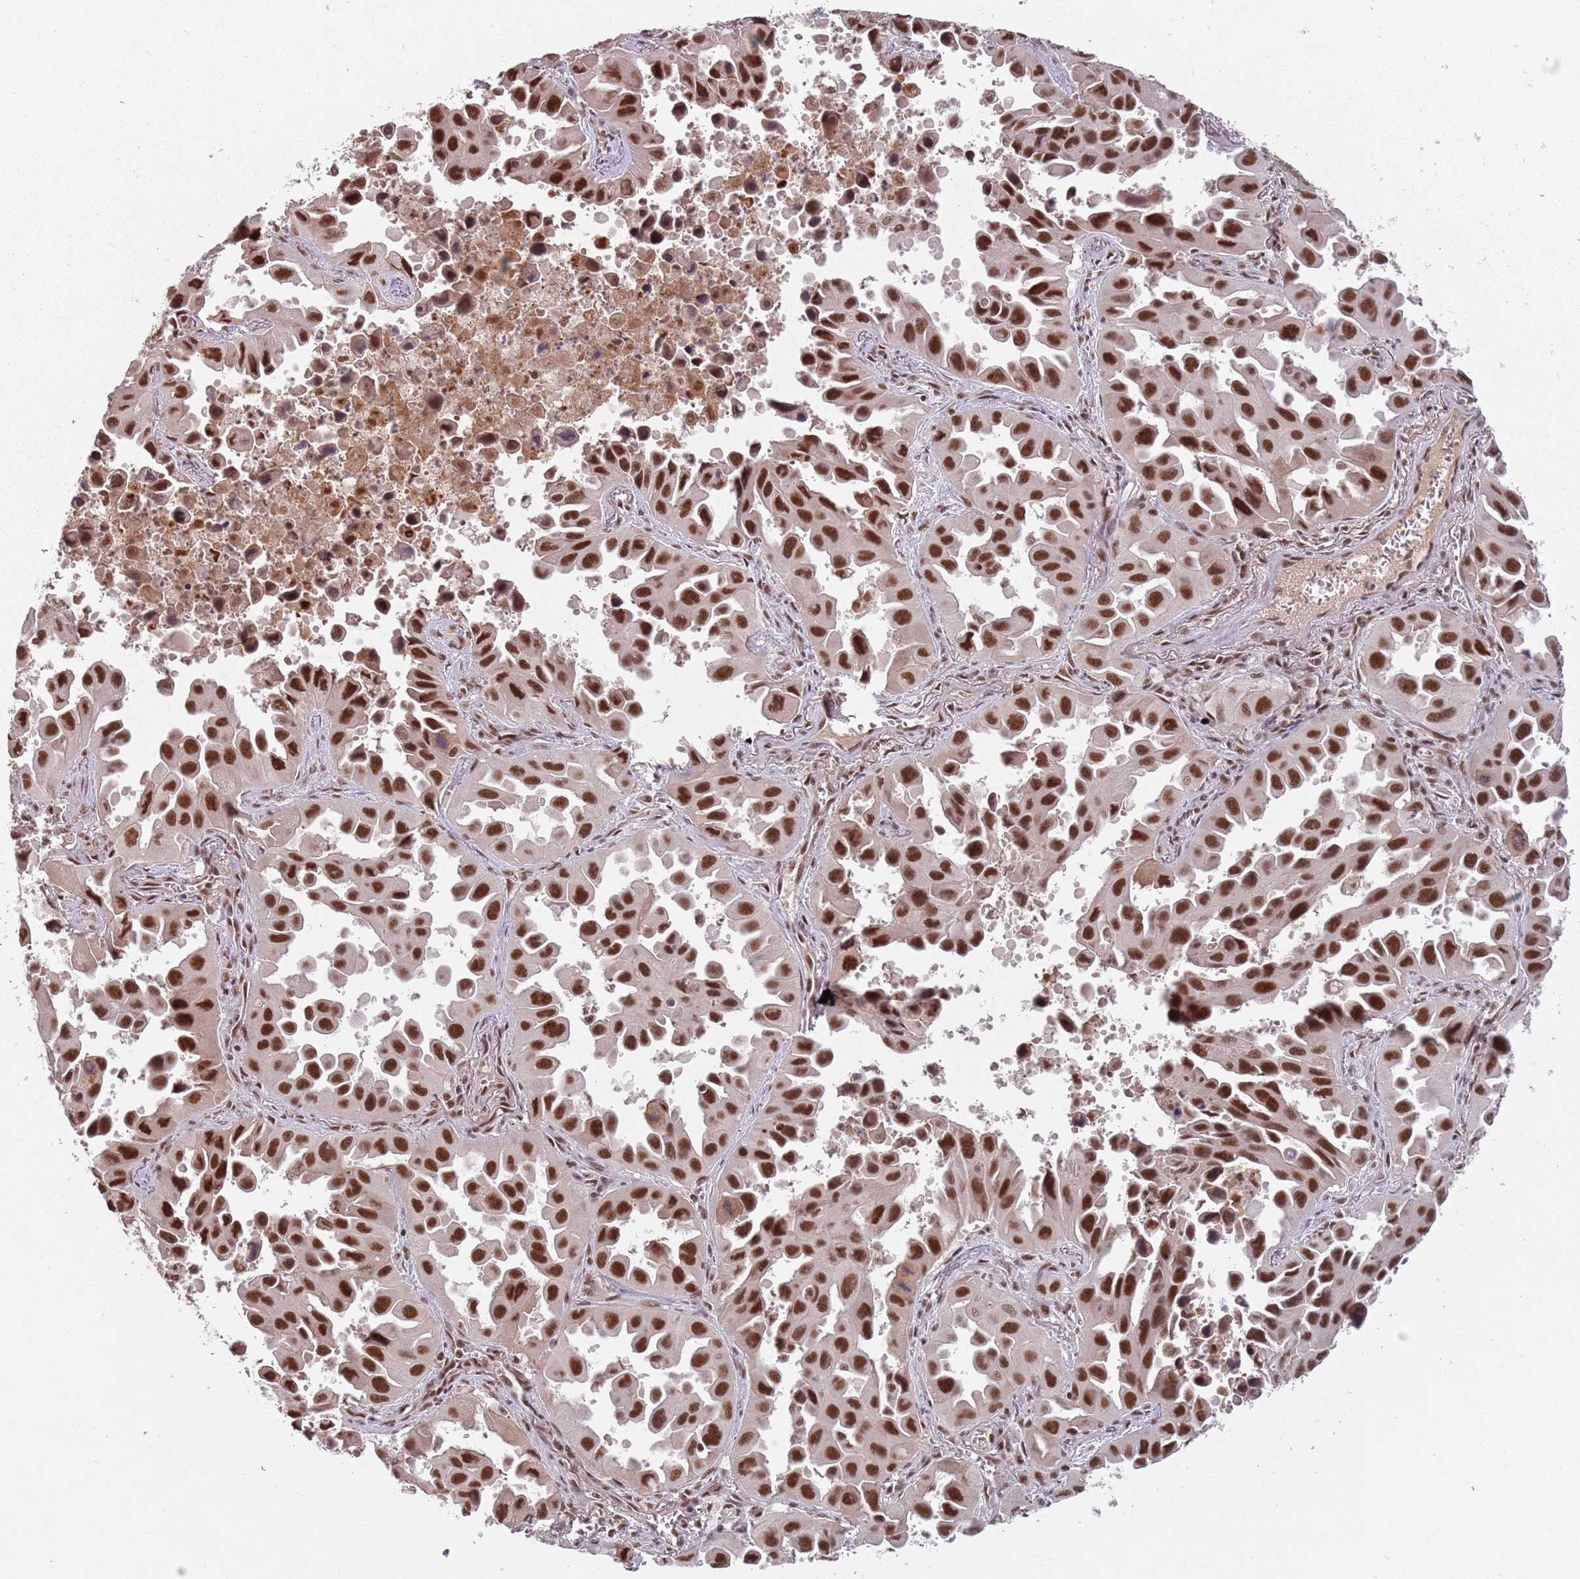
{"staining": {"intensity": "strong", "quantity": ">75%", "location": "nuclear"}, "tissue": "lung cancer", "cell_type": "Tumor cells", "image_type": "cancer", "snomed": [{"axis": "morphology", "description": "Adenocarcinoma, NOS"}, {"axis": "topography", "description": "Lung"}], "caption": "Human lung cancer stained for a protein (brown) demonstrates strong nuclear positive expression in approximately >75% of tumor cells.", "gene": "NCBP1", "patient": {"sex": "male", "age": 66}}